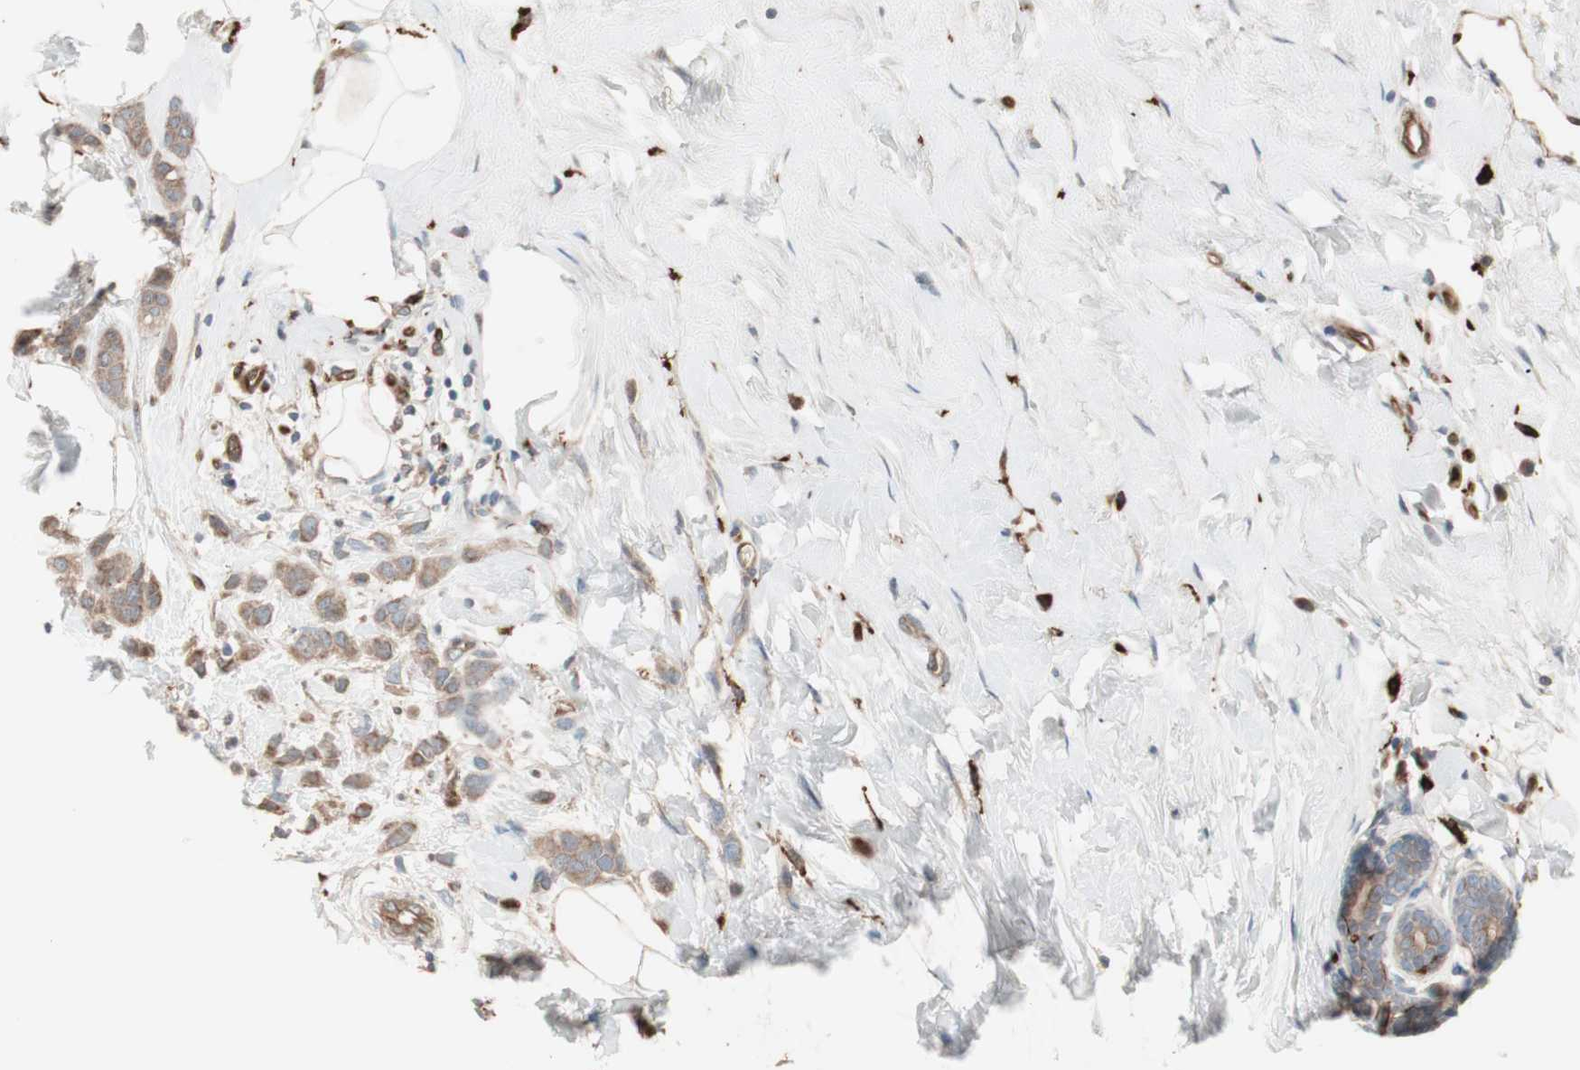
{"staining": {"intensity": "moderate", "quantity": ">75%", "location": "cytoplasmic/membranous"}, "tissue": "breast cancer", "cell_type": "Tumor cells", "image_type": "cancer", "snomed": [{"axis": "morphology", "description": "Lobular carcinoma, in situ"}, {"axis": "morphology", "description": "Lobular carcinoma"}, {"axis": "topography", "description": "Breast"}], "caption": "Breast cancer stained for a protein (brown) reveals moderate cytoplasmic/membranous positive expression in approximately >75% of tumor cells.", "gene": "STAB1", "patient": {"sex": "female", "age": 41}}